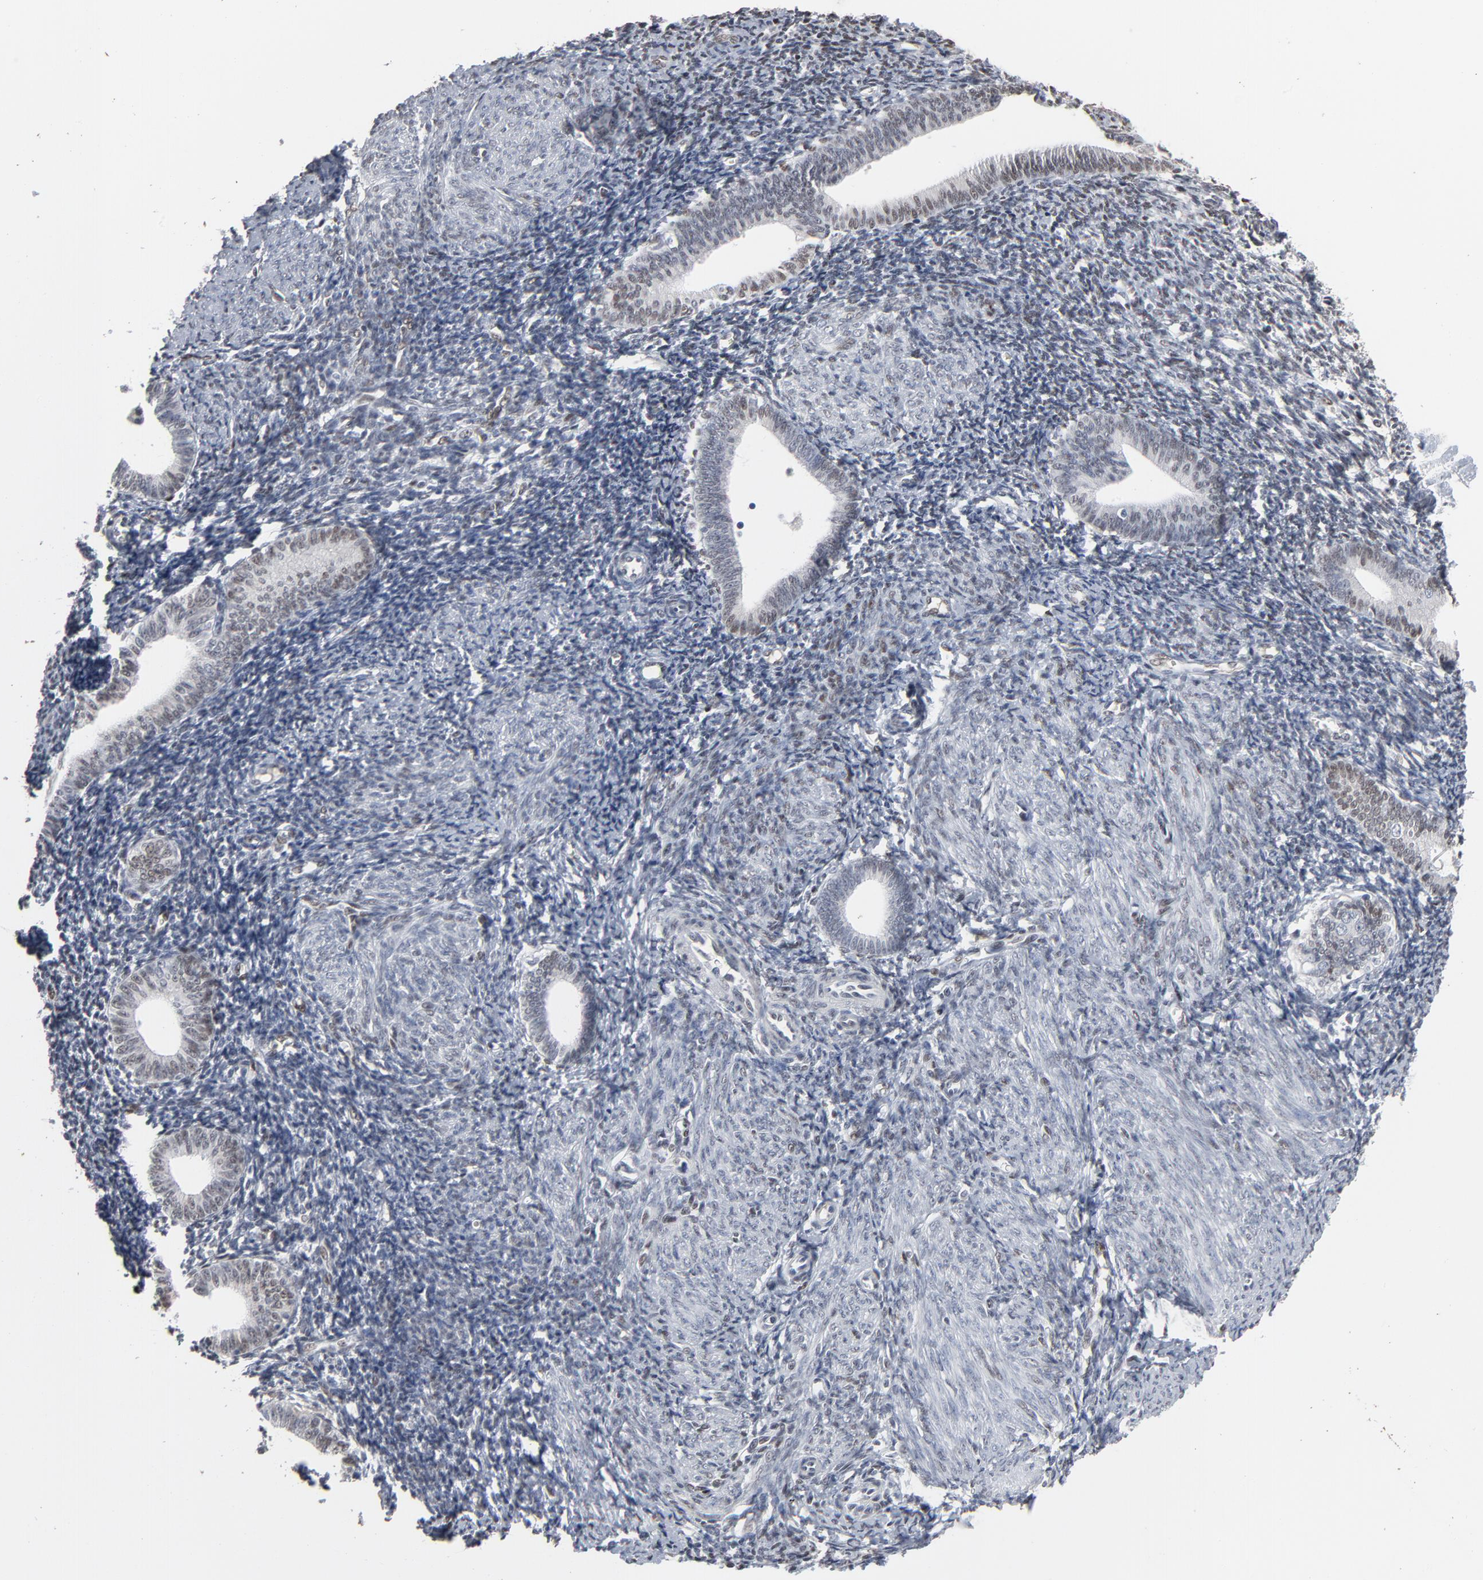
{"staining": {"intensity": "negative", "quantity": "none", "location": "none"}, "tissue": "endometrium", "cell_type": "Cells in endometrial stroma", "image_type": "normal", "snomed": [{"axis": "morphology", "description": "Normal tissue, NOS"}, {"axis": "topography", "description": "Endometrium"}], "caption": "DAB (3,3'-diaminobenzidine) immunohistochemical staining of normal human endometrium demonstrates no significant staining in cells in endometrial stroma. (Brightfield microscopy of DAB IHC at high magnification).", "gene": "ATF7", "patient": {"sex": "female", "age": 57}}